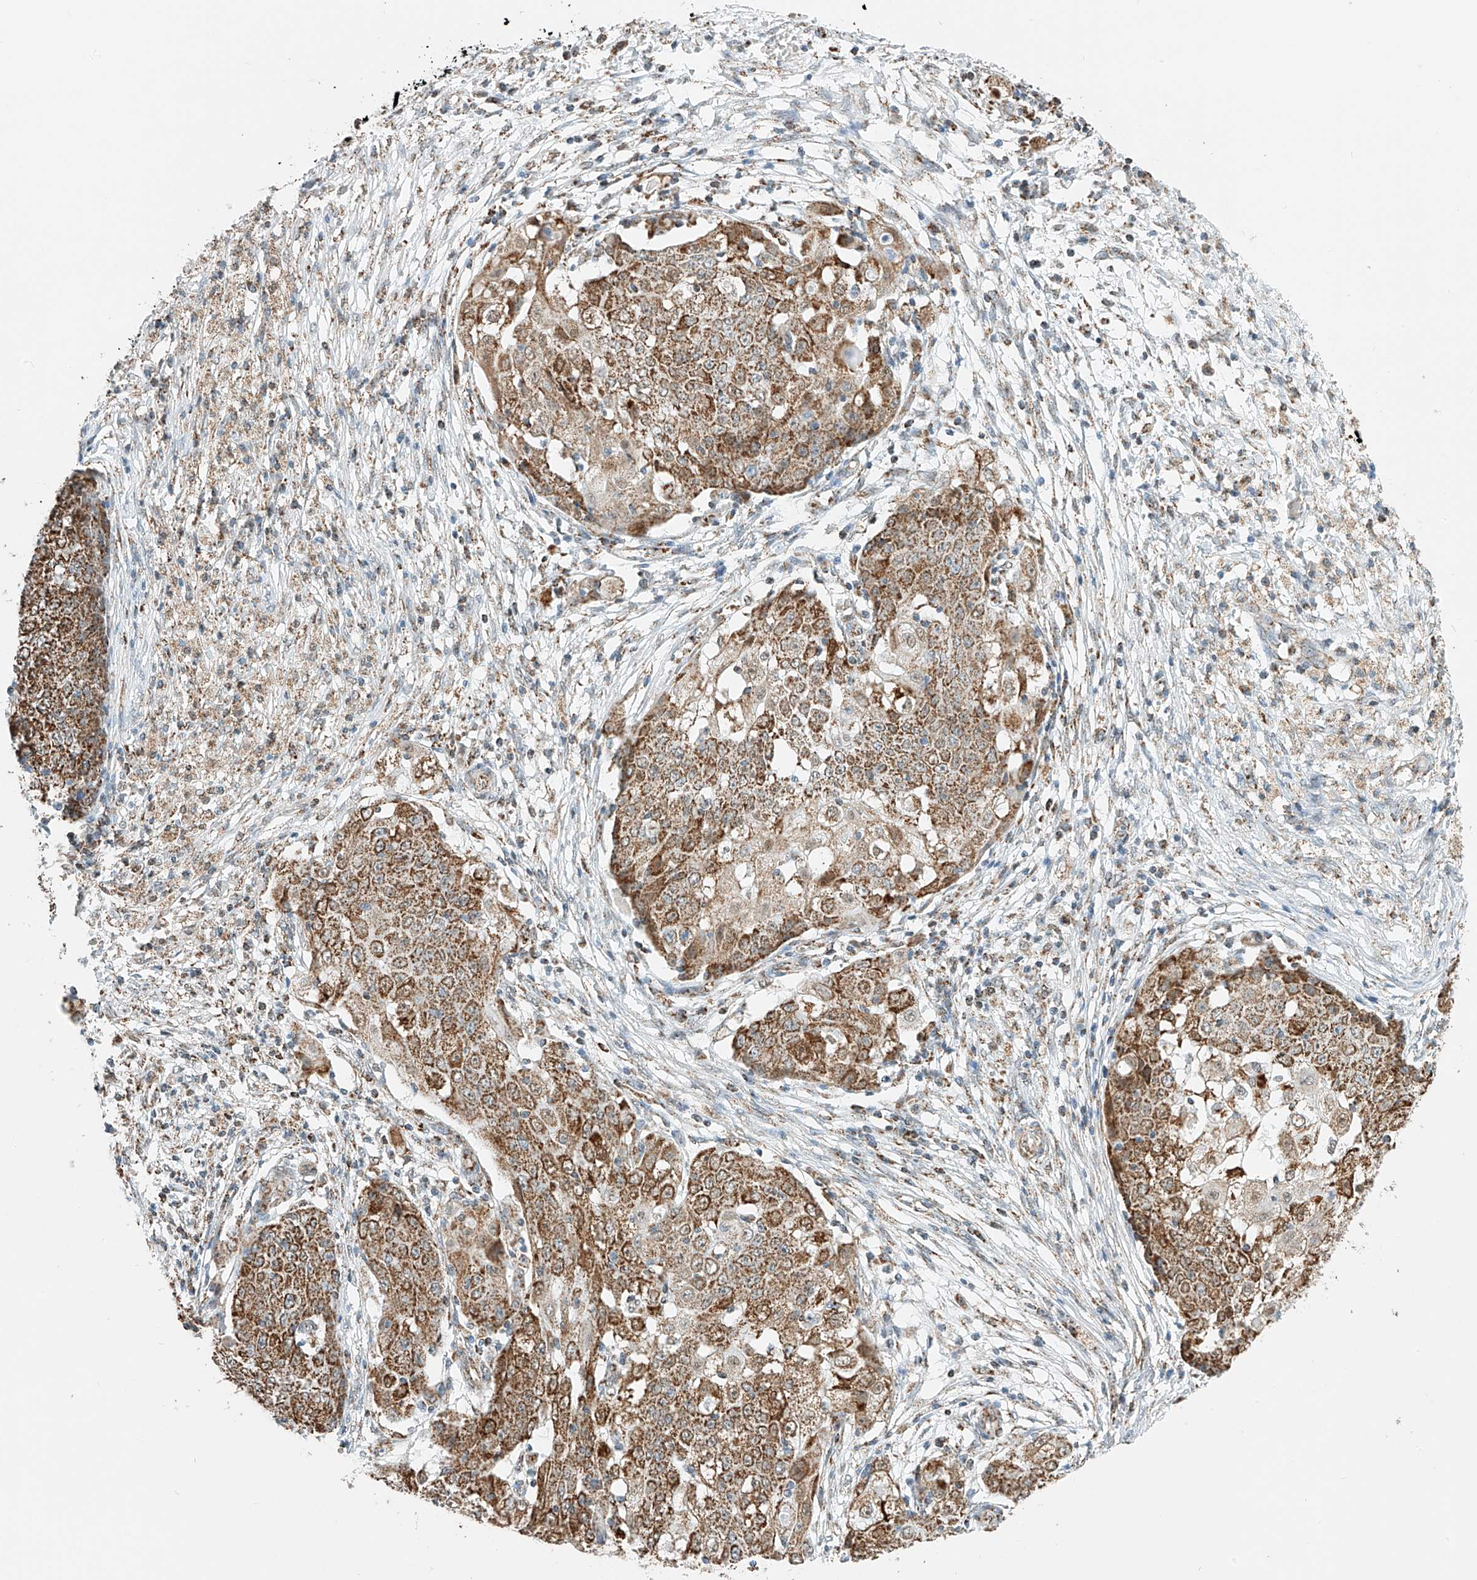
{"staining": {"intensity": "moderate", "quantity": ">75%", "location": "cytoplasmic/membranous"}, "tissue": "ovarian cancer", "cell_type": "Tumor cells", "image_type": "cancer", "snomed": [{"axis": "morphology", "description": "Carcinoma, endometroid"}, {"axis": "topography", "description": "Ovary"}], "caption": "Tumor cells exhibit moderate cytoplasmic/membranous expression in about >75% of cells in ovarian cancer.", "gene": "PPA2", "patient": {"sex": "female", "age": 42}}